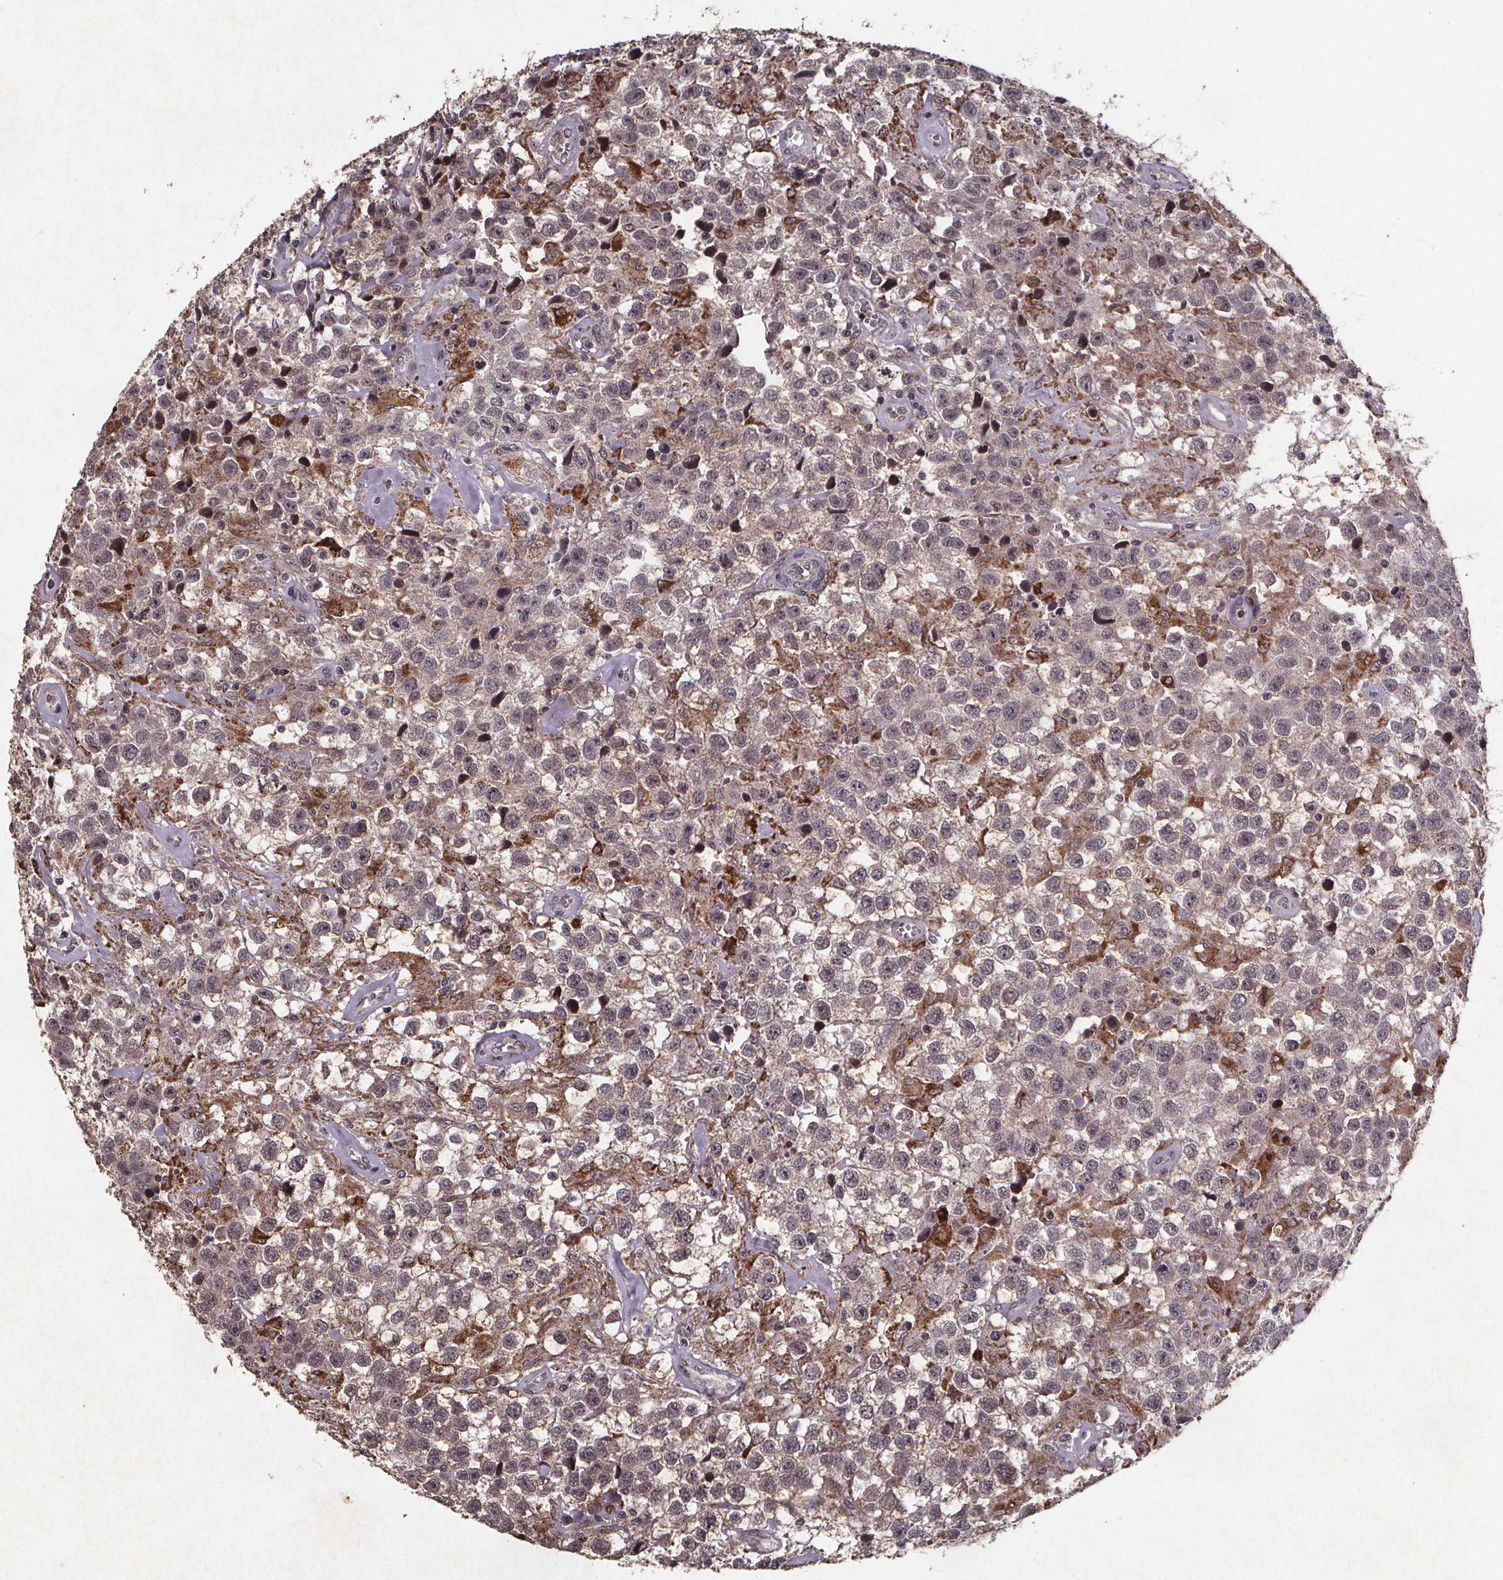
{"staining": {"intensity": "weak", "quantity": "<25%", "location": "cytoplasmic/membranous"}, "tissue": "testis cancer", "cell_type": "Tumor cells", "image_type": "cancer", "snomed": [{"axis": "morphology", "description": "Seminoma, NOS"}, {"axis": "topography", "description": "Testis"}], "caption": "Human testis seminoma stained for a protein using IHC displays no expression in tumor cells.", "gene": "GPX3", "patient": {"sex": "male", "age": 43}}